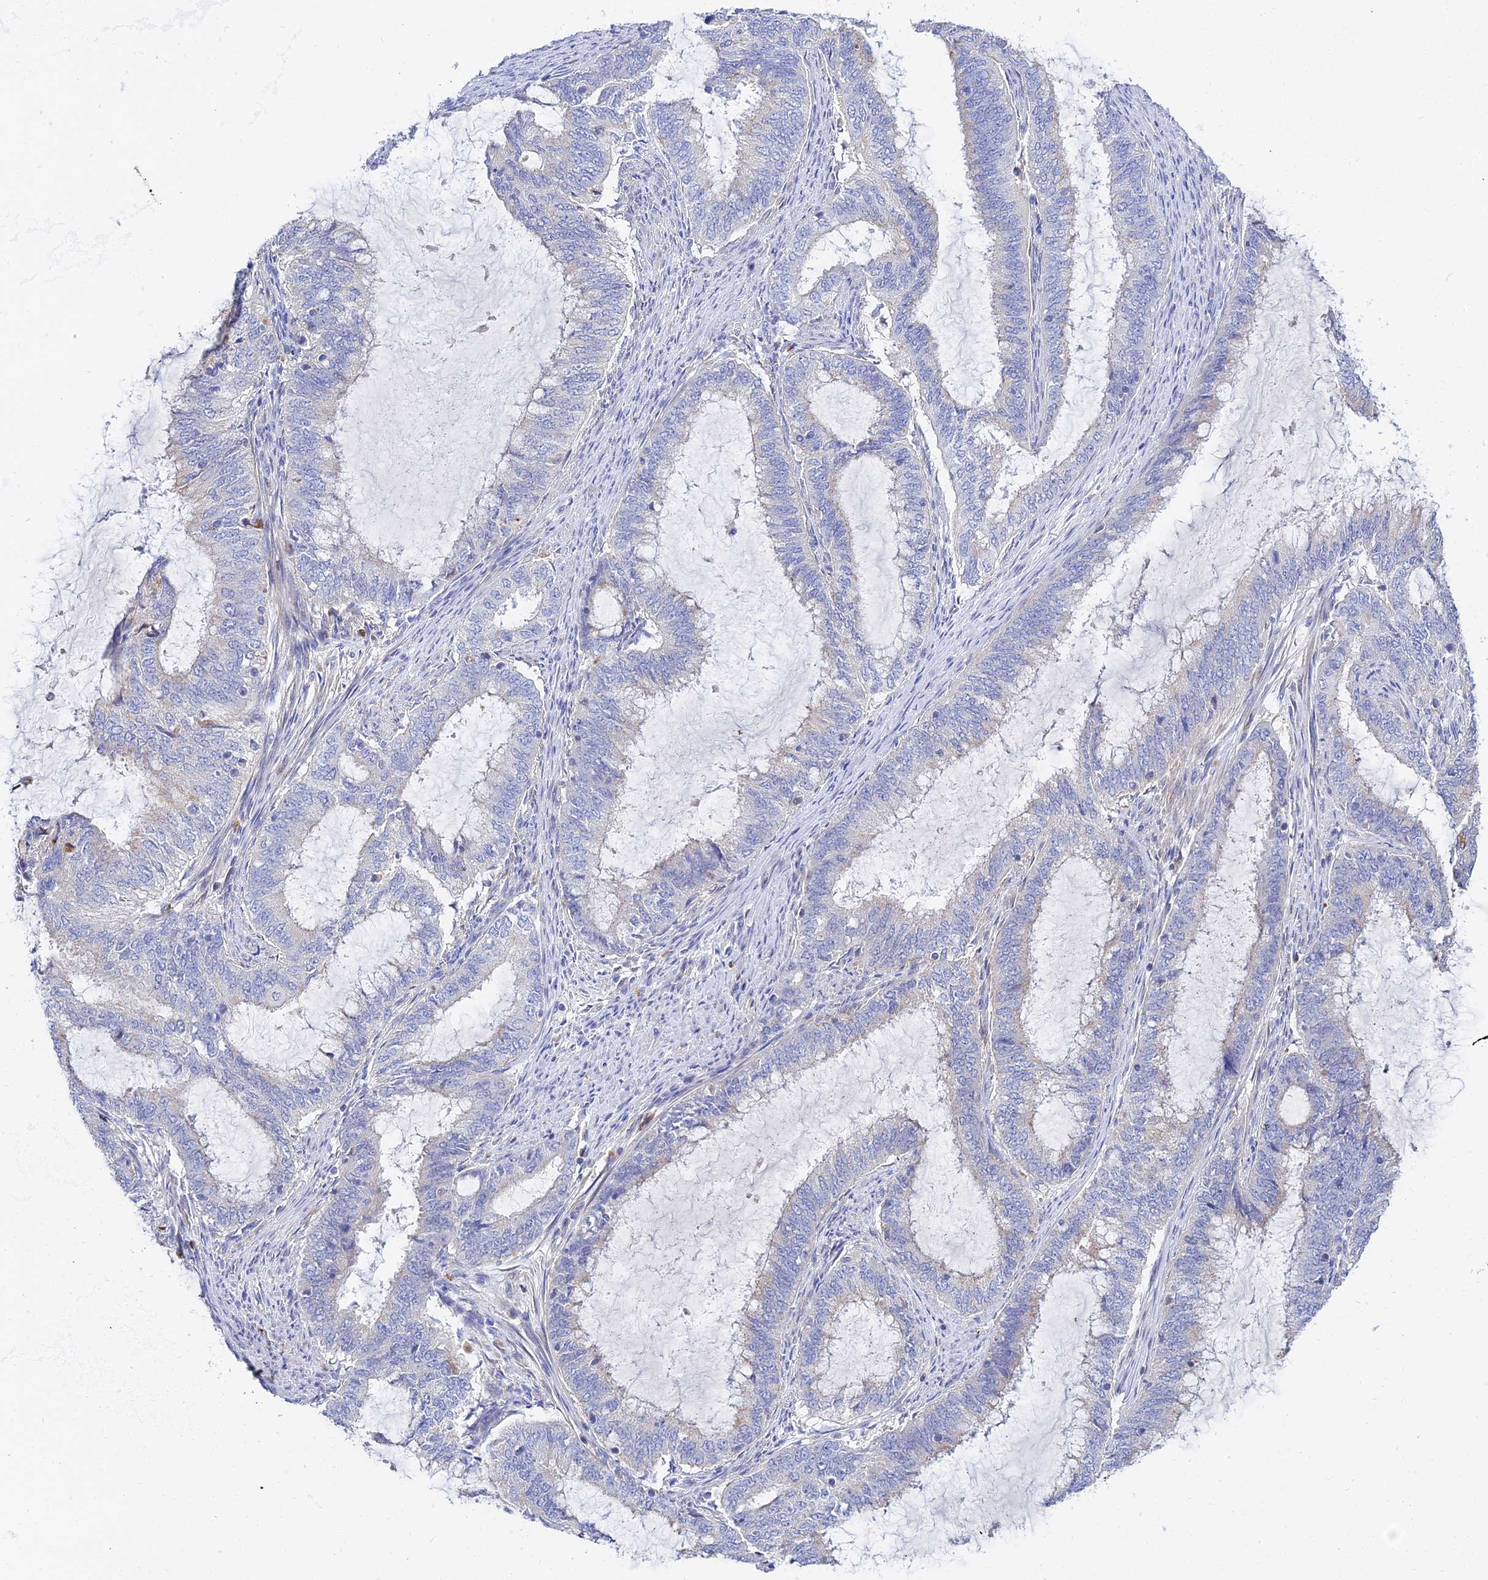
{"staining": {"intensity": "negative", "quantity": "none", "location": "none"}, "tissue": "endometrial cancer", "cell_type": "Tumor cells", "image_type": "cancer", "snomed": [{"axis": "morphology", "description": "Adenocarcinoma, NOS"}, {"axis": "topography", "description": "Endometrium"}], "caption": "The image shows no significant positivity in tumor cells of endometrial adenocarcinoma.", "gene": "APOBEC3H", "patient": {"sex": "female", "age": 51}}